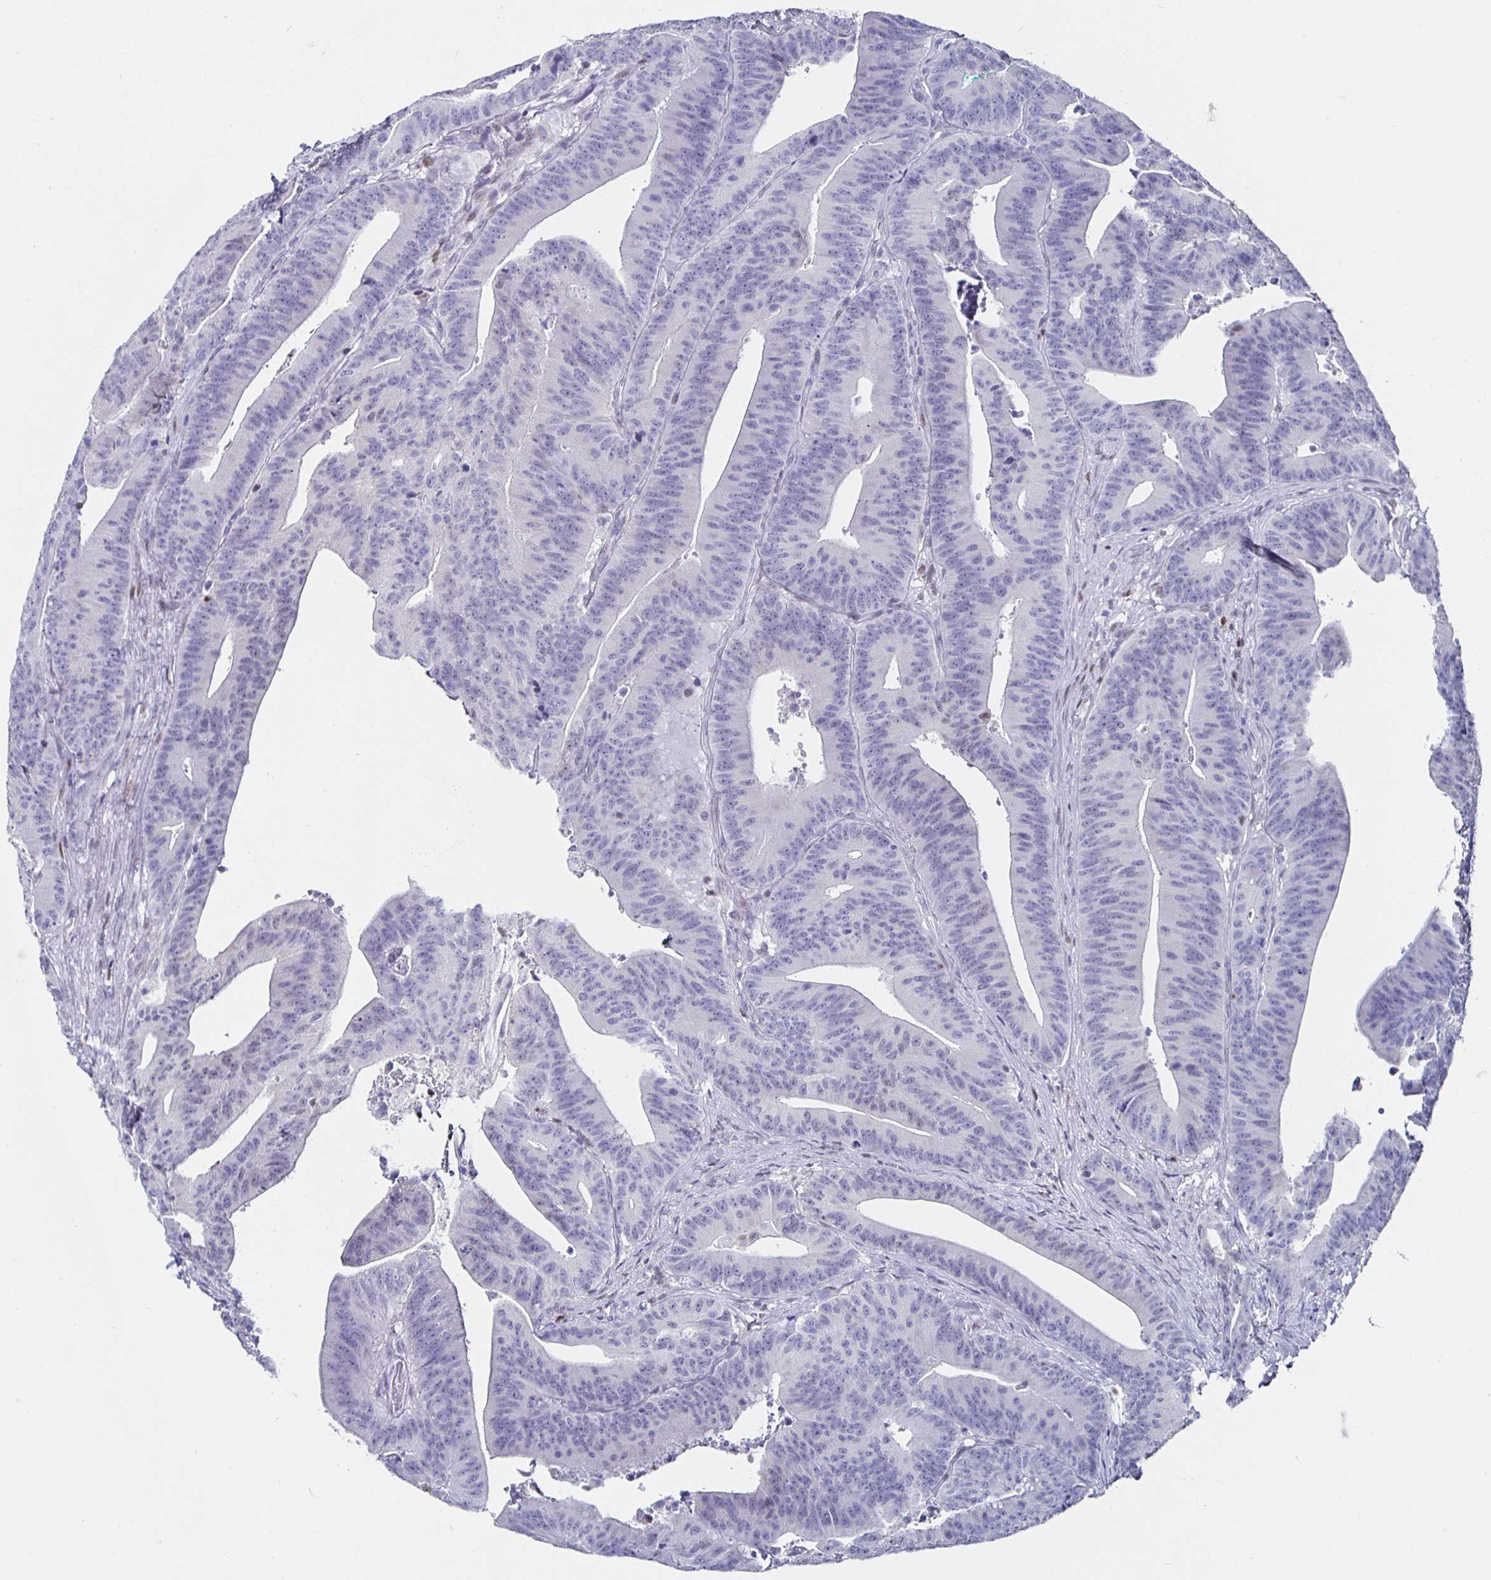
{"staining": {"intensity": "negative", "quantity": "none", "location": "none"}, "tissue": "colorectal cancer", "cell_type": "Tumor cells", "image_type": "cancer", "snomed": [{"axis": "morphology", "description": "Adenocarcinoma, NOS"}, {"axis": "topography", "description": "Colon"}], "caption": "This photomicrograph is of adenocarcinoma (colorectal) stained with IHC to label a protein in brown with the nuclei are counter-stained blue. There is no positivity in tumor cells.", "gene": "RUNX2", "patient": {"sex": "female", "age": 78}}